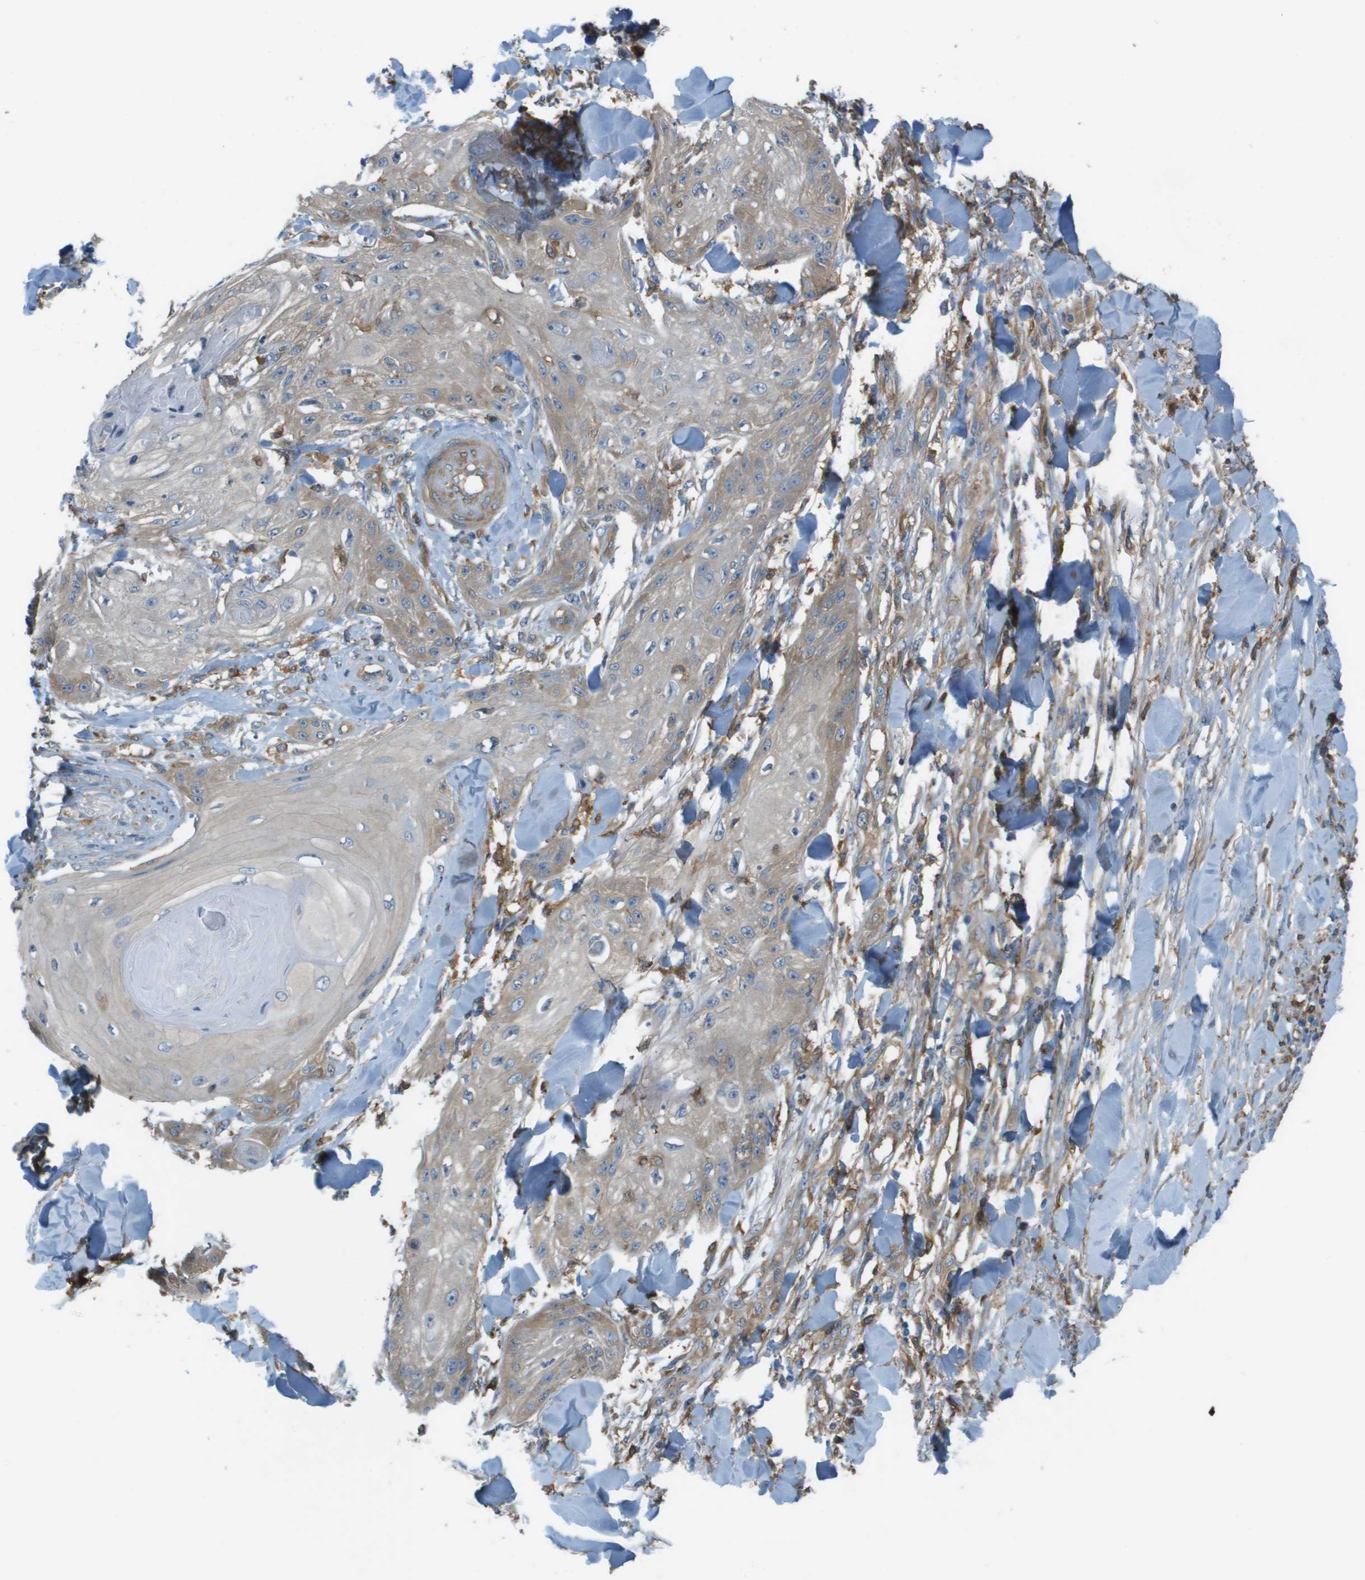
{"staining": {"intensity": "weak", "quantity": "<25%", "location": "cytoplasmic/membranous"}, "tissue": "skin cancer", "cell_type": "Tumor cells", "image_type": "cancer", "snomed": [{"axis": "morphology", "description": "Squamous cell carcinoma, NOS"}, {"axis": "topography", "description": "Skin"}], "caption": "High power microscopy histopathology image of an immunohistochemistry (IHC) micrograph of skin cancer (squamous cell carcinoma), revealing no significant staining in tumor cells.", "gene": "CORO1B", "patient": {"sex": "male", "age": 74}}